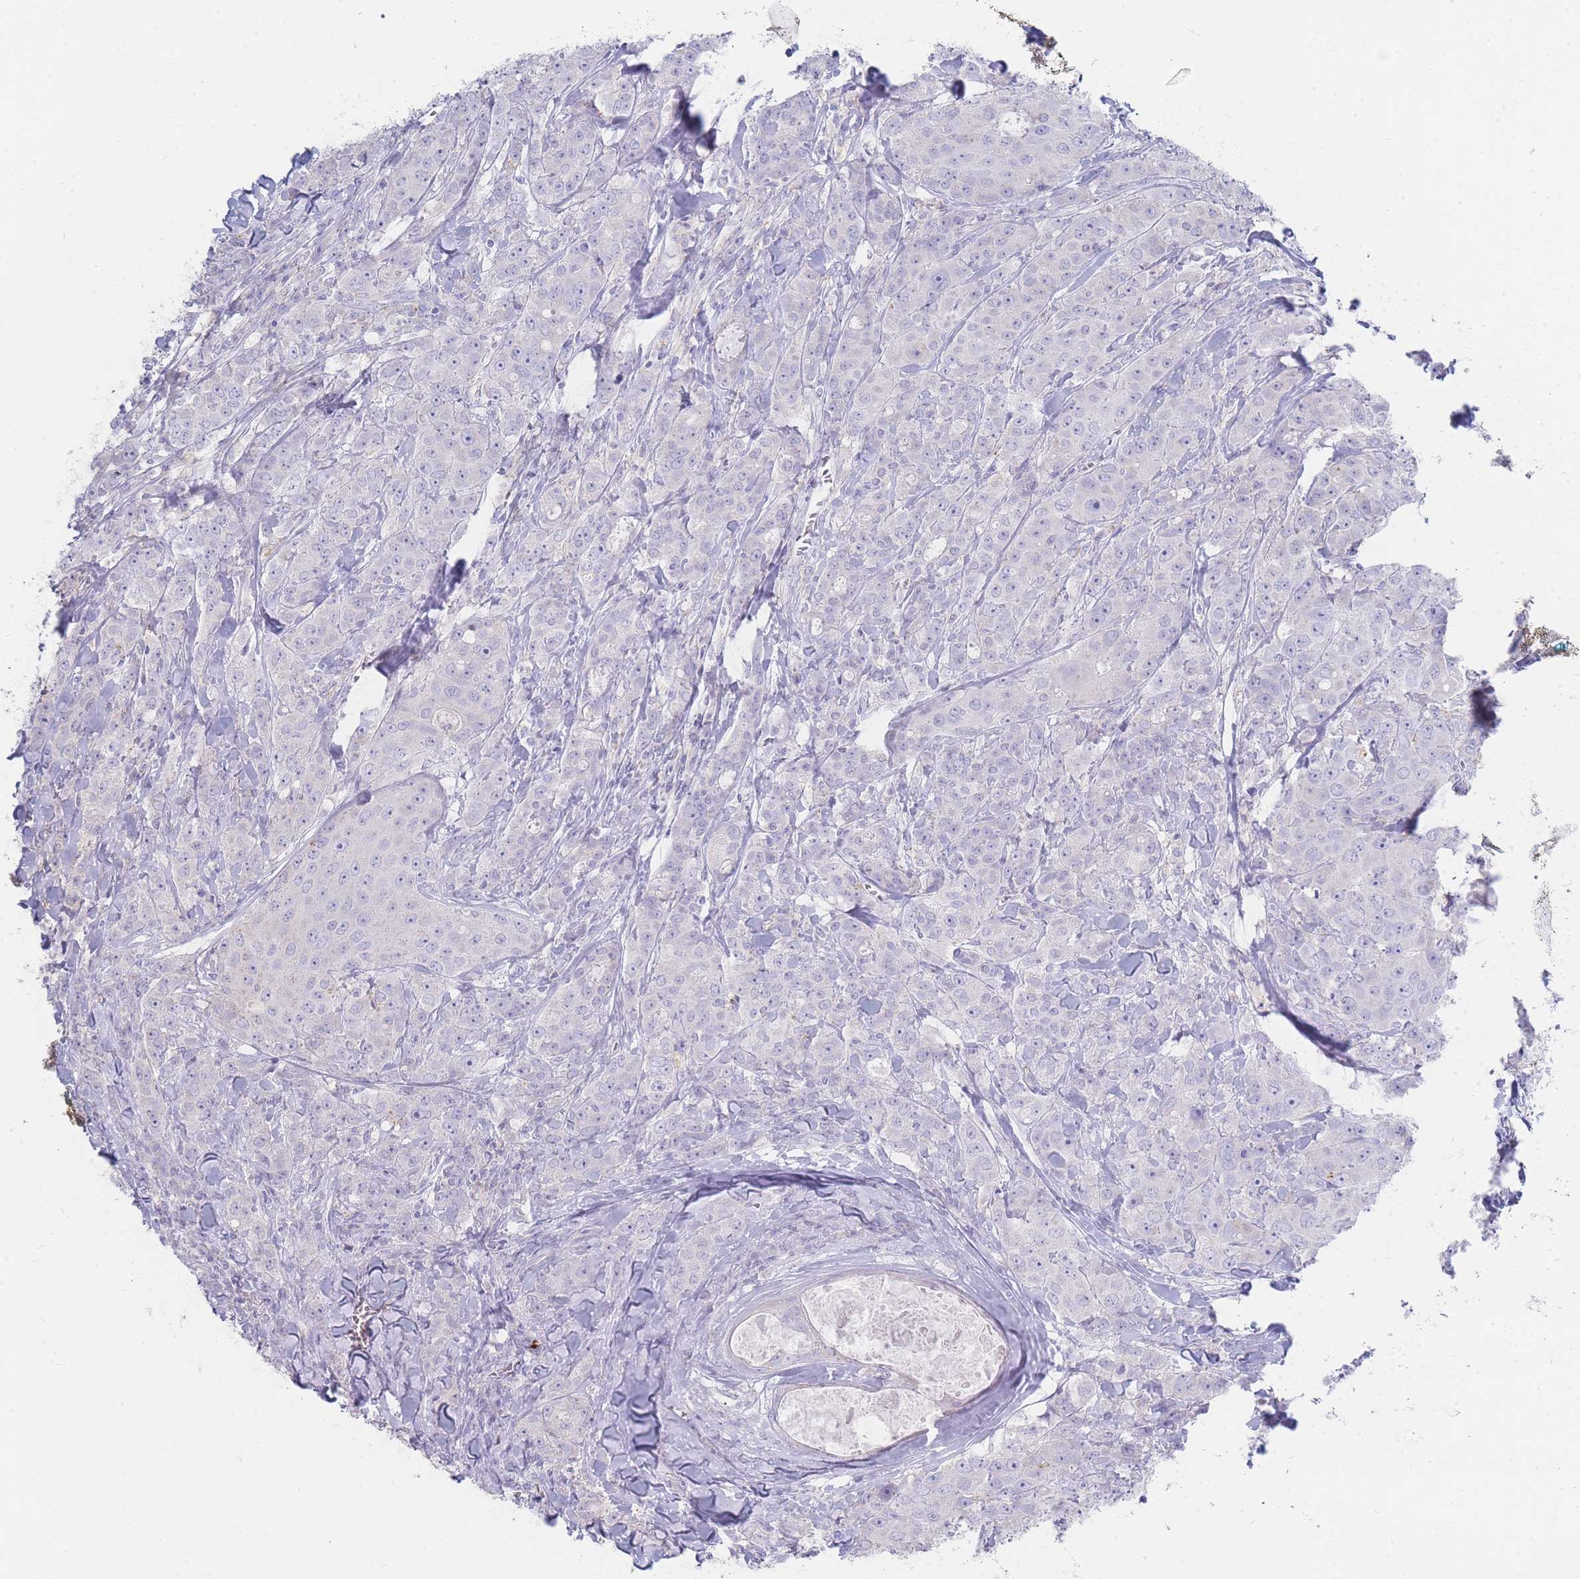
{"staining": {"intensity": "negative", "quantity": "none", "location": "none"}, "tissue": "breast cancer", "cell_type": "Tumor cells", "image_type": "cancer", "snomed": [{"axis": "morphology", "description": "Duct carcinoma"}, {"axis": "topography", "description": "Breast"}], "caption": "There is no significant positivity in tumor cells of breast intraductal carcinoma. The staining was performed using DAB to visualize the protein expression in brown, while the nuclei were stained in blue with hematoxylin (Magnification: 20x).", "gene": "HBG2", "patient": {"sex": "female", "age": 43}}